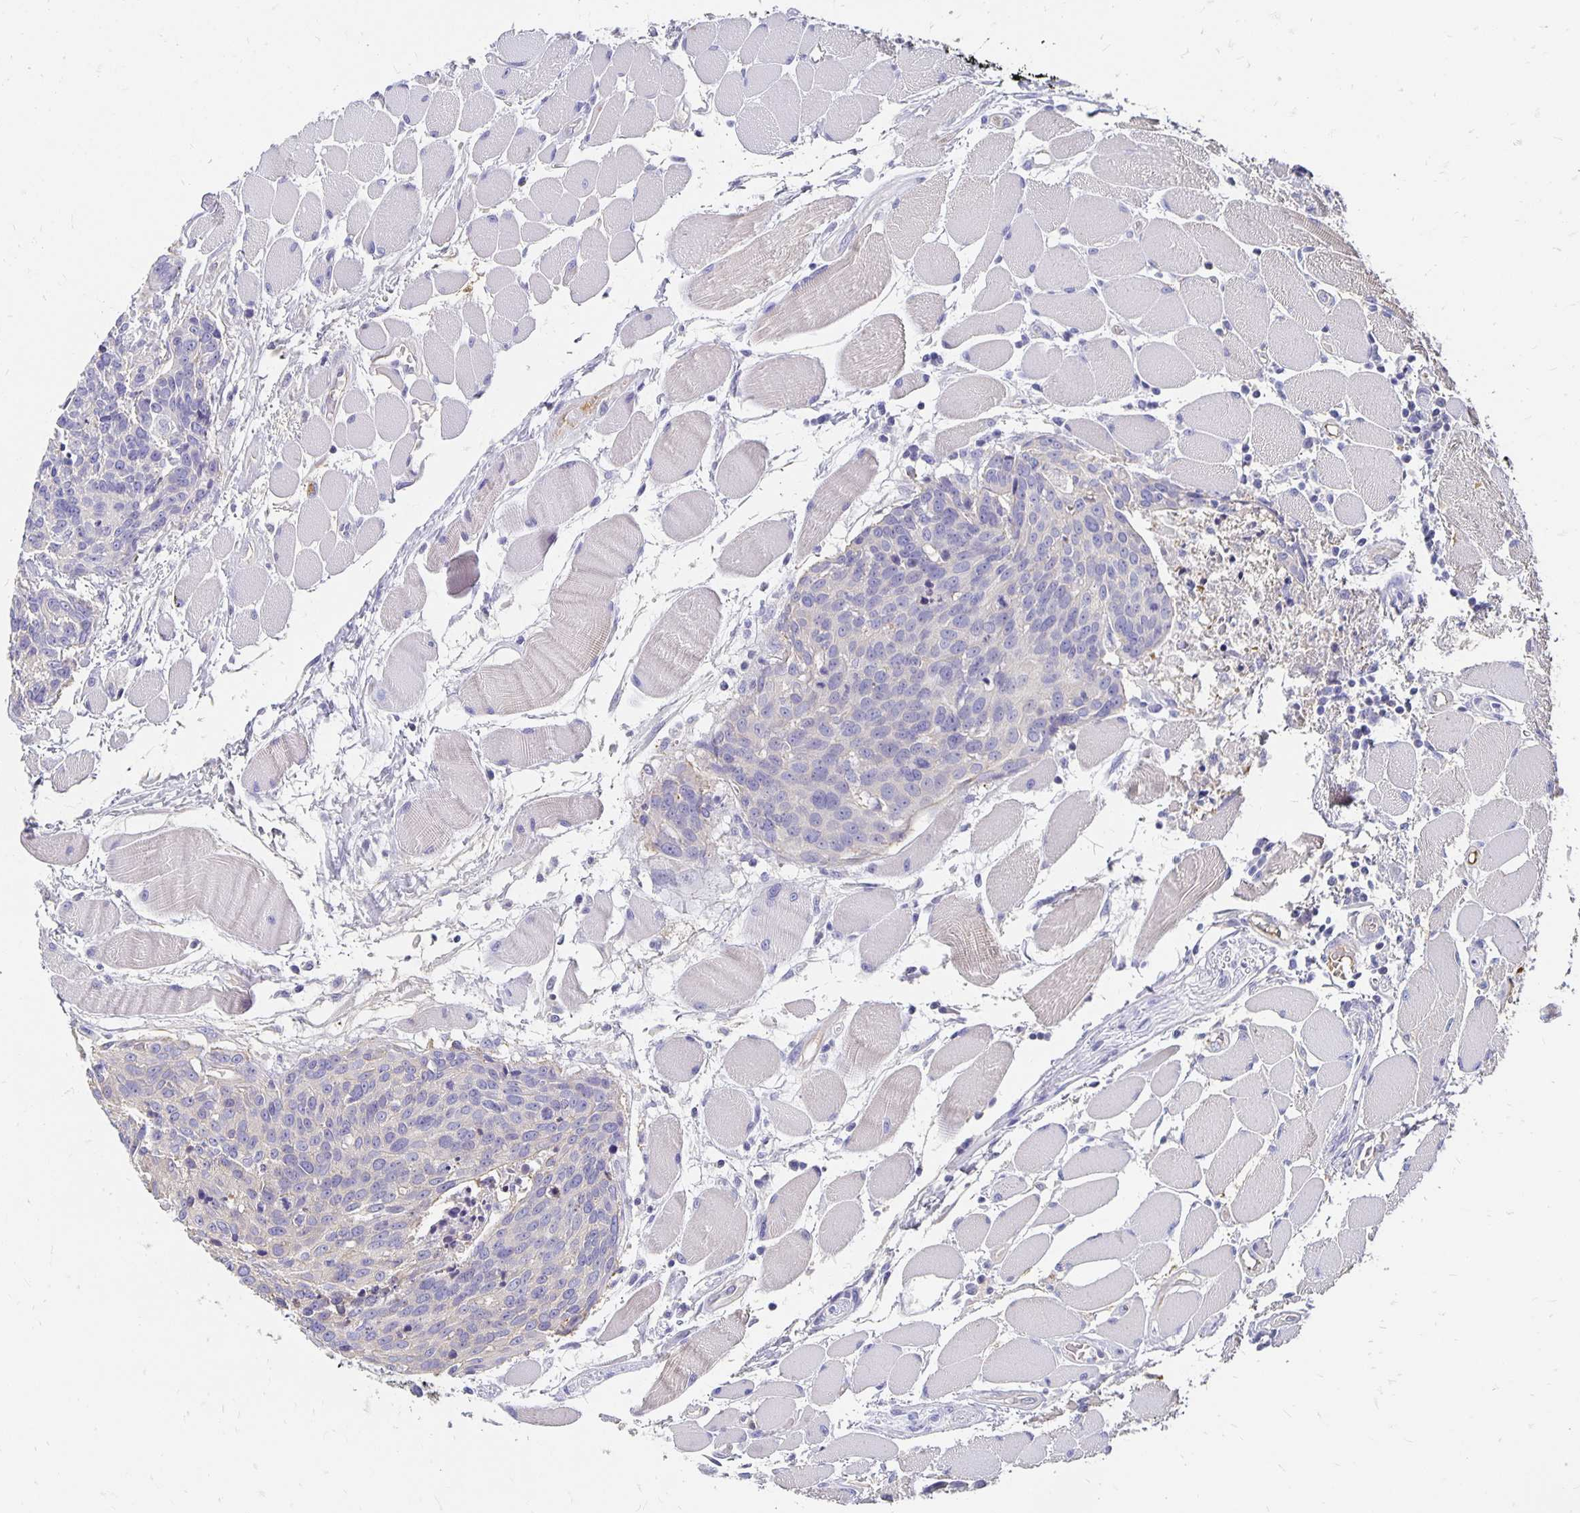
{"staining": {"intensity": "negative", "quantity": "none", "location": "none"}, "tissue": "head and neck cancer", "cell_type": "Tumor cells", "image_type": "cancer", "snomed": [{"axis": "morphology", "description": "Squamous cell carcinoma, NOS"}, {"axis": "topography", "description": "Oral tissue"}, {"axis": "topography", "description": "Head-Neck"}], "caption": "Squamous cell carcinoma (head and neck) stained for a protein using immunohistochemistry displays no expression tumor cells.", "gene": "APOB", "patient": {"sex": "male", "age": 64}}